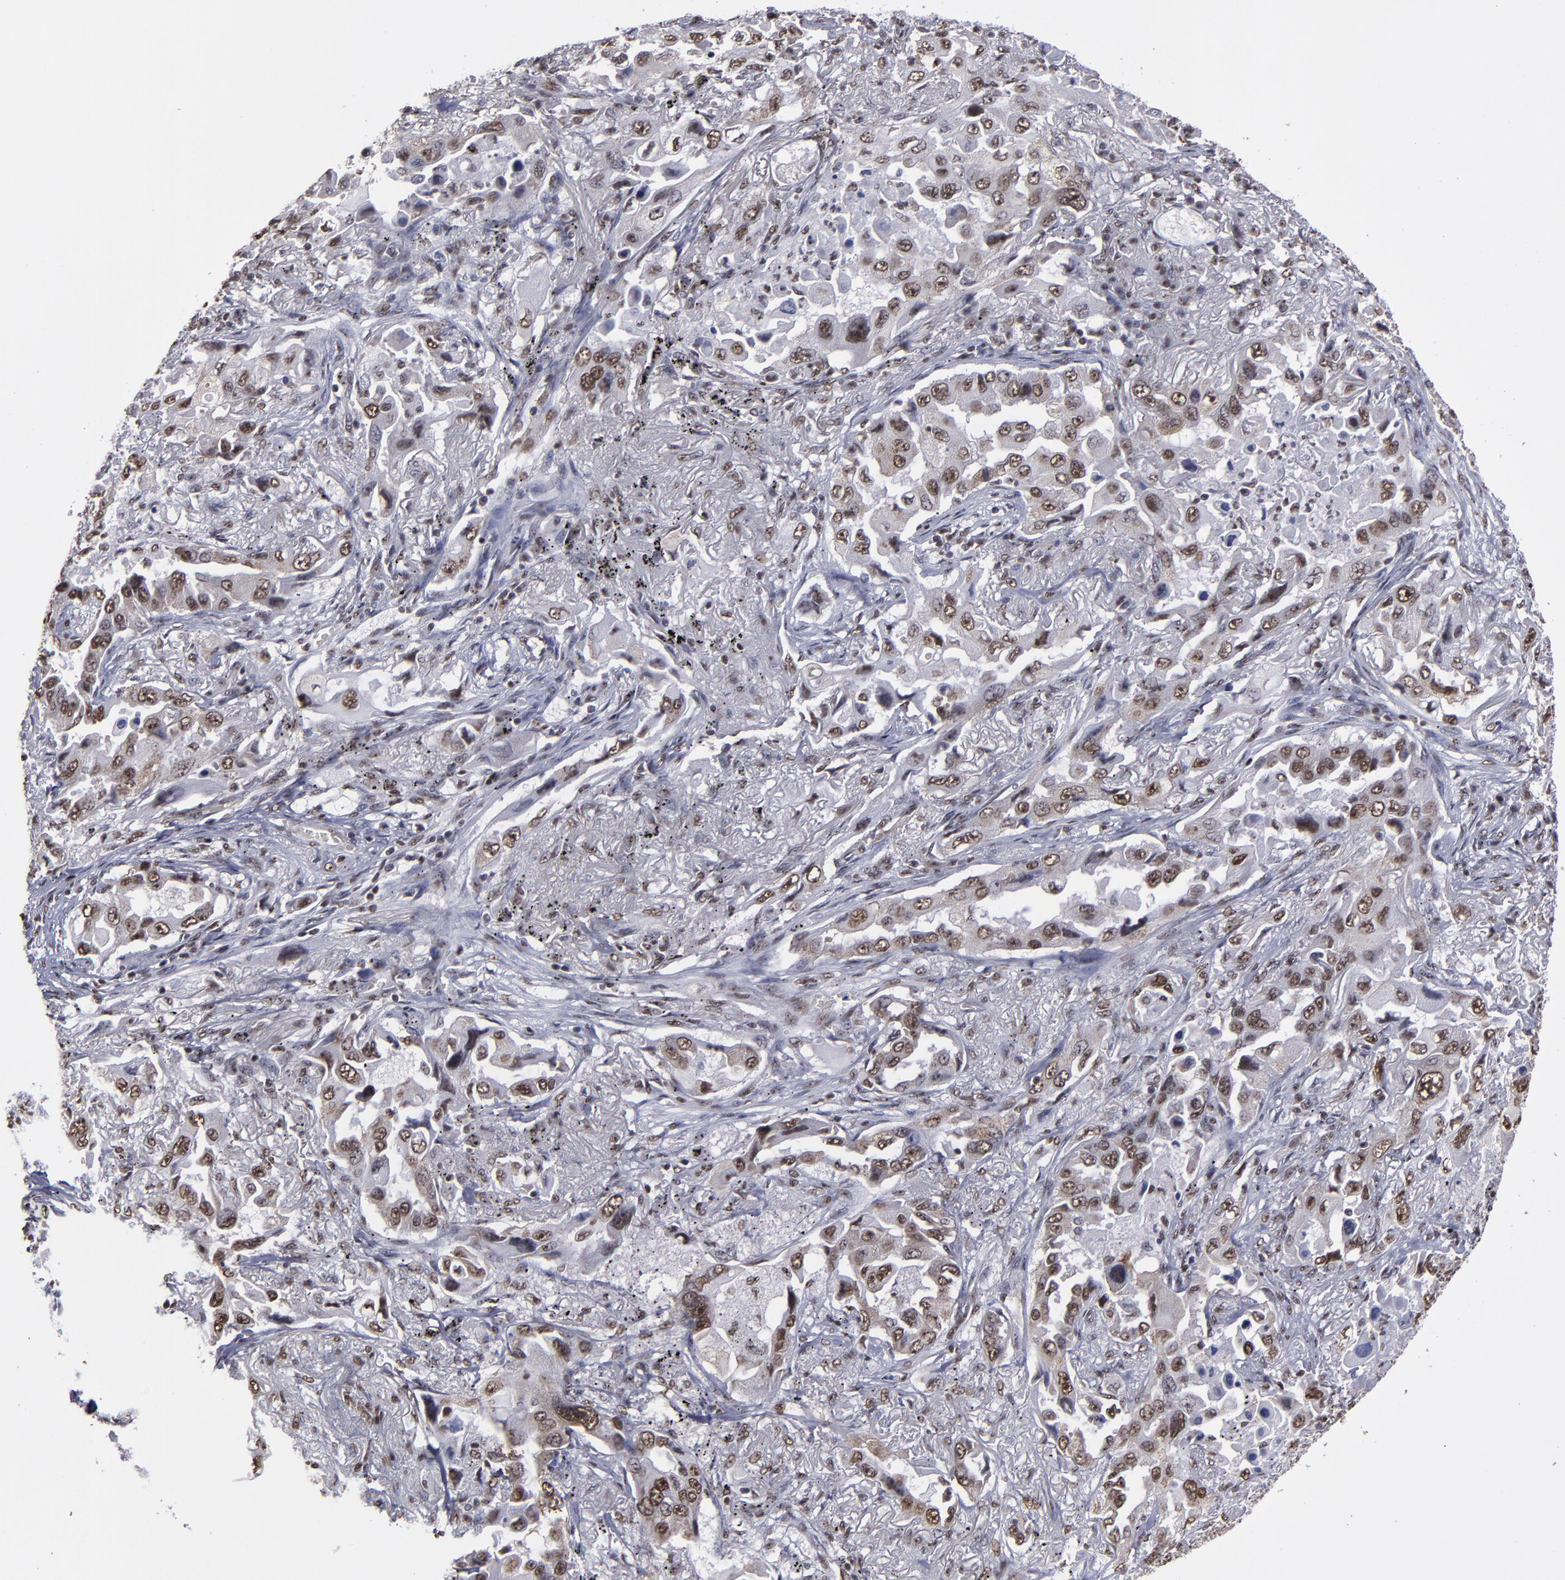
{"staining": {"intensity": "moderate", "quantity": "25%-75%", "location": "nuclear"}, "tissue": "lung cancer", "cell_type": "Tumor cells", "image_type": "cancer", "snomed": [{"axis": "morphology", "description": "Adenocarcinoma, NOS"}, {"axis": "topography", "description": "Lung"}], "caption": "Protein staining by IHC exhibits moderate nuclear expression in approximately 25%-75% of tumor cells in lung adenocarcinoma. (IHC, brightfield microscopy, high magnification).", "gene": "HNRNPA2B1", "patient": {"sex": "female", "age": 65}}